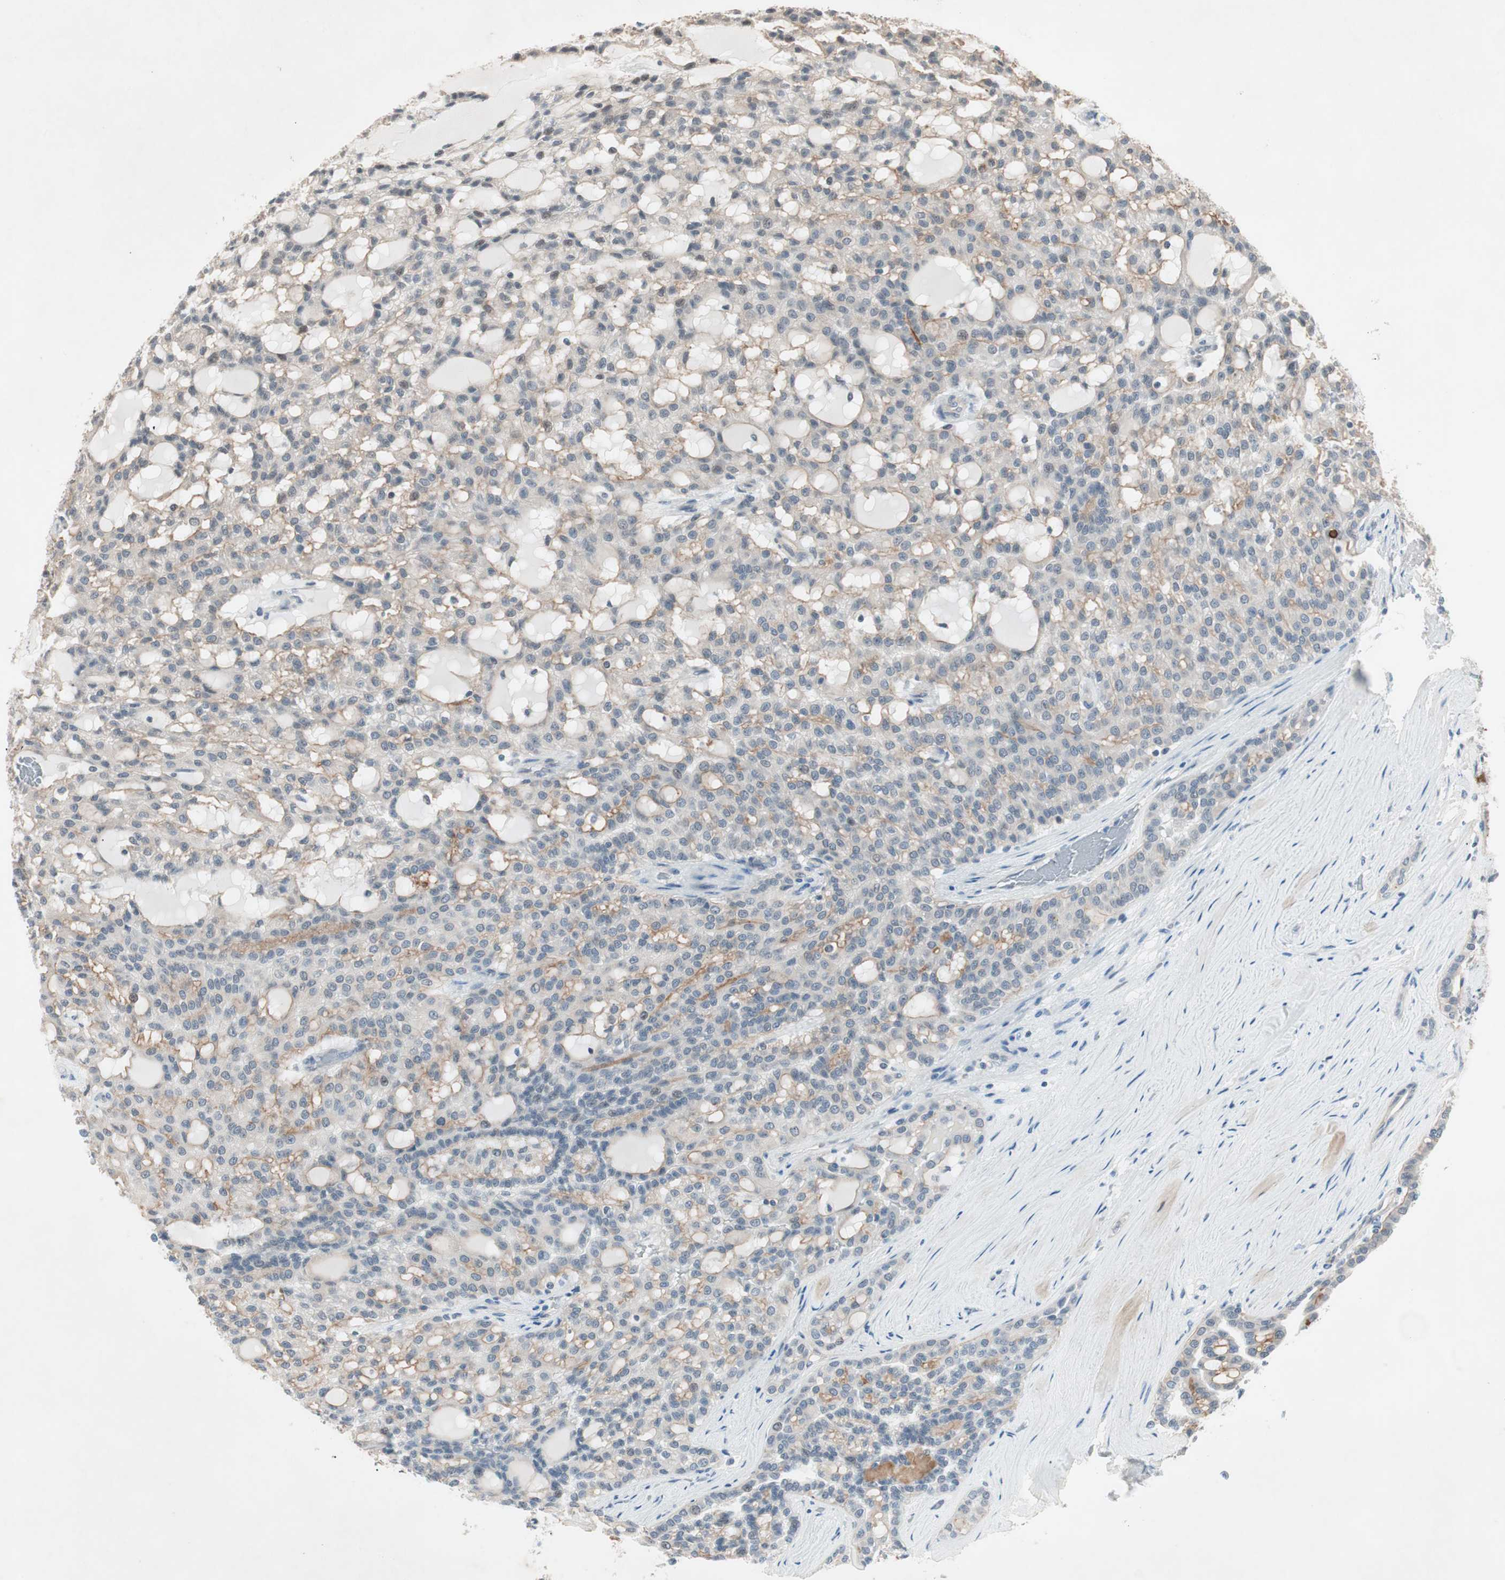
{"staining": {"intensity": "weak", "quantity": "25%-75%", "location": "cytoplasmic/membranous"}, "tissue": "renal cancer", "cell_type": "Tumor cells", "image_type": "cancer", "snomed": [{"axis": "morphology", "description": "Adenocarcinoma, NOS"}, {"axis": "topography", "description": "Kidney"}], "caption": "Human renal cancer (adenocarcinoma) stained with a brown dye reveals weak cytoplasmic/membranous positive expression in about 25%-75% of tumor cells.", "gene": "ITGB4", "patient": {"sex": "male", "age": 63}}